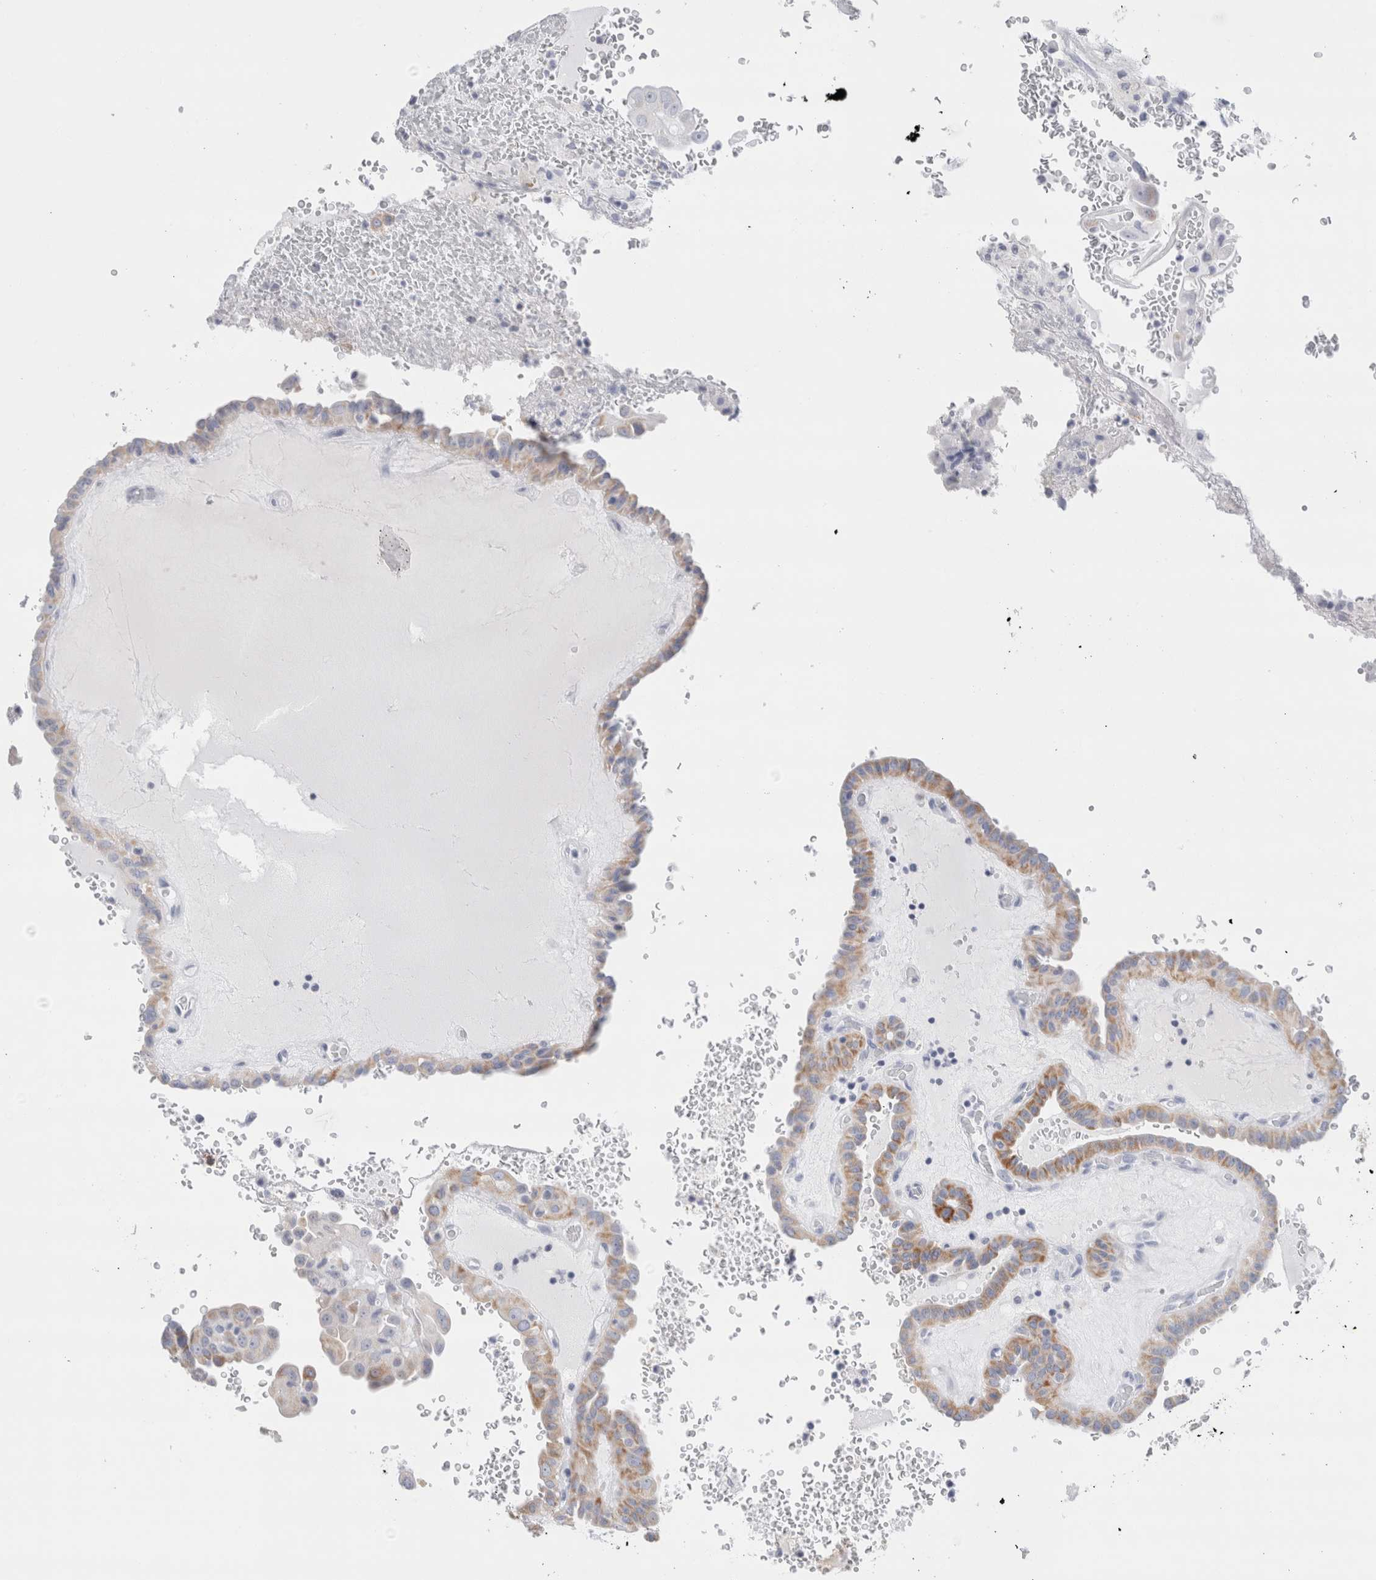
{"staining": {"intensity": "strong", "quantity": ">75%", "location": "cytoplasmic/membranous"}, "tissue": "thyroid cancer", "cell_type": "Tumor cells", "image_type": "cancer", "snomed": [{"axis": "morphology", "description": "Papillary adenocarcinoma, NOS"}, {"axis": "topography", "description": "Thyroid gland"}], "caption": "This histopathology image demonstrates thyroid papillary adenocarcinoma stained with immunohistochemistry (IHC) to label a protein in brown. The cytoplasmic/membranous of tumor cells show strong positivity for the protein. Nuclei are counter-stained blue.", "gene": "ECHDC2", "patient": {"sex": "male", "age": 77}}